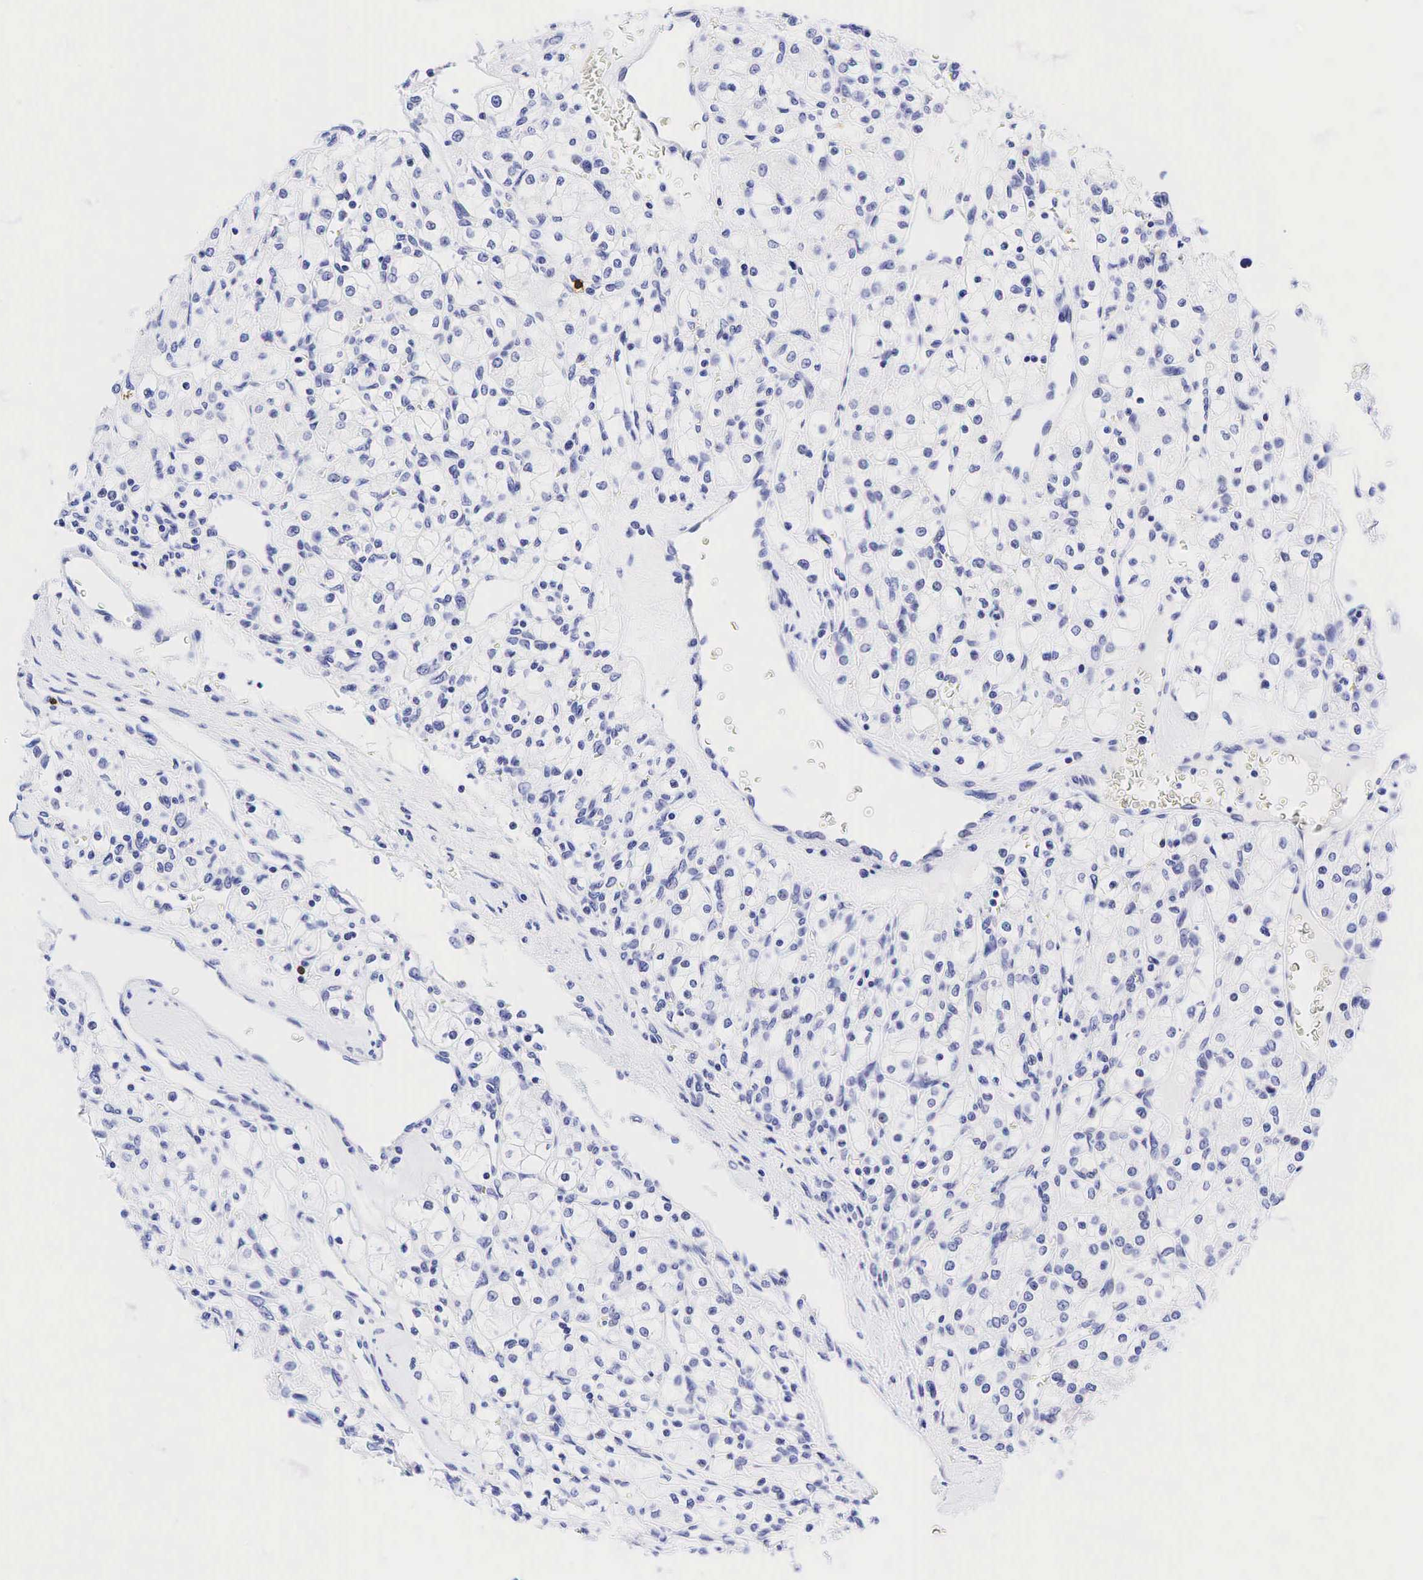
{"staining": {"intensity": "negative", "quantity": "none", "location": "none"}, "tissue": "renal cancer", "cell_type": "Tumor cells", "image_type": "cancer", "snomed": [{"axis": "morphology", "description": "Adenocarcinoma, NOS"}, {"axis": "topography", "description": "Kidney"}], "caption": "Protein analysis of adenocarcinoma (renal) displays no significant positivity in tumor cells.", "gene": "CD79A", "patient": {"sex": "female", "age": 62}}